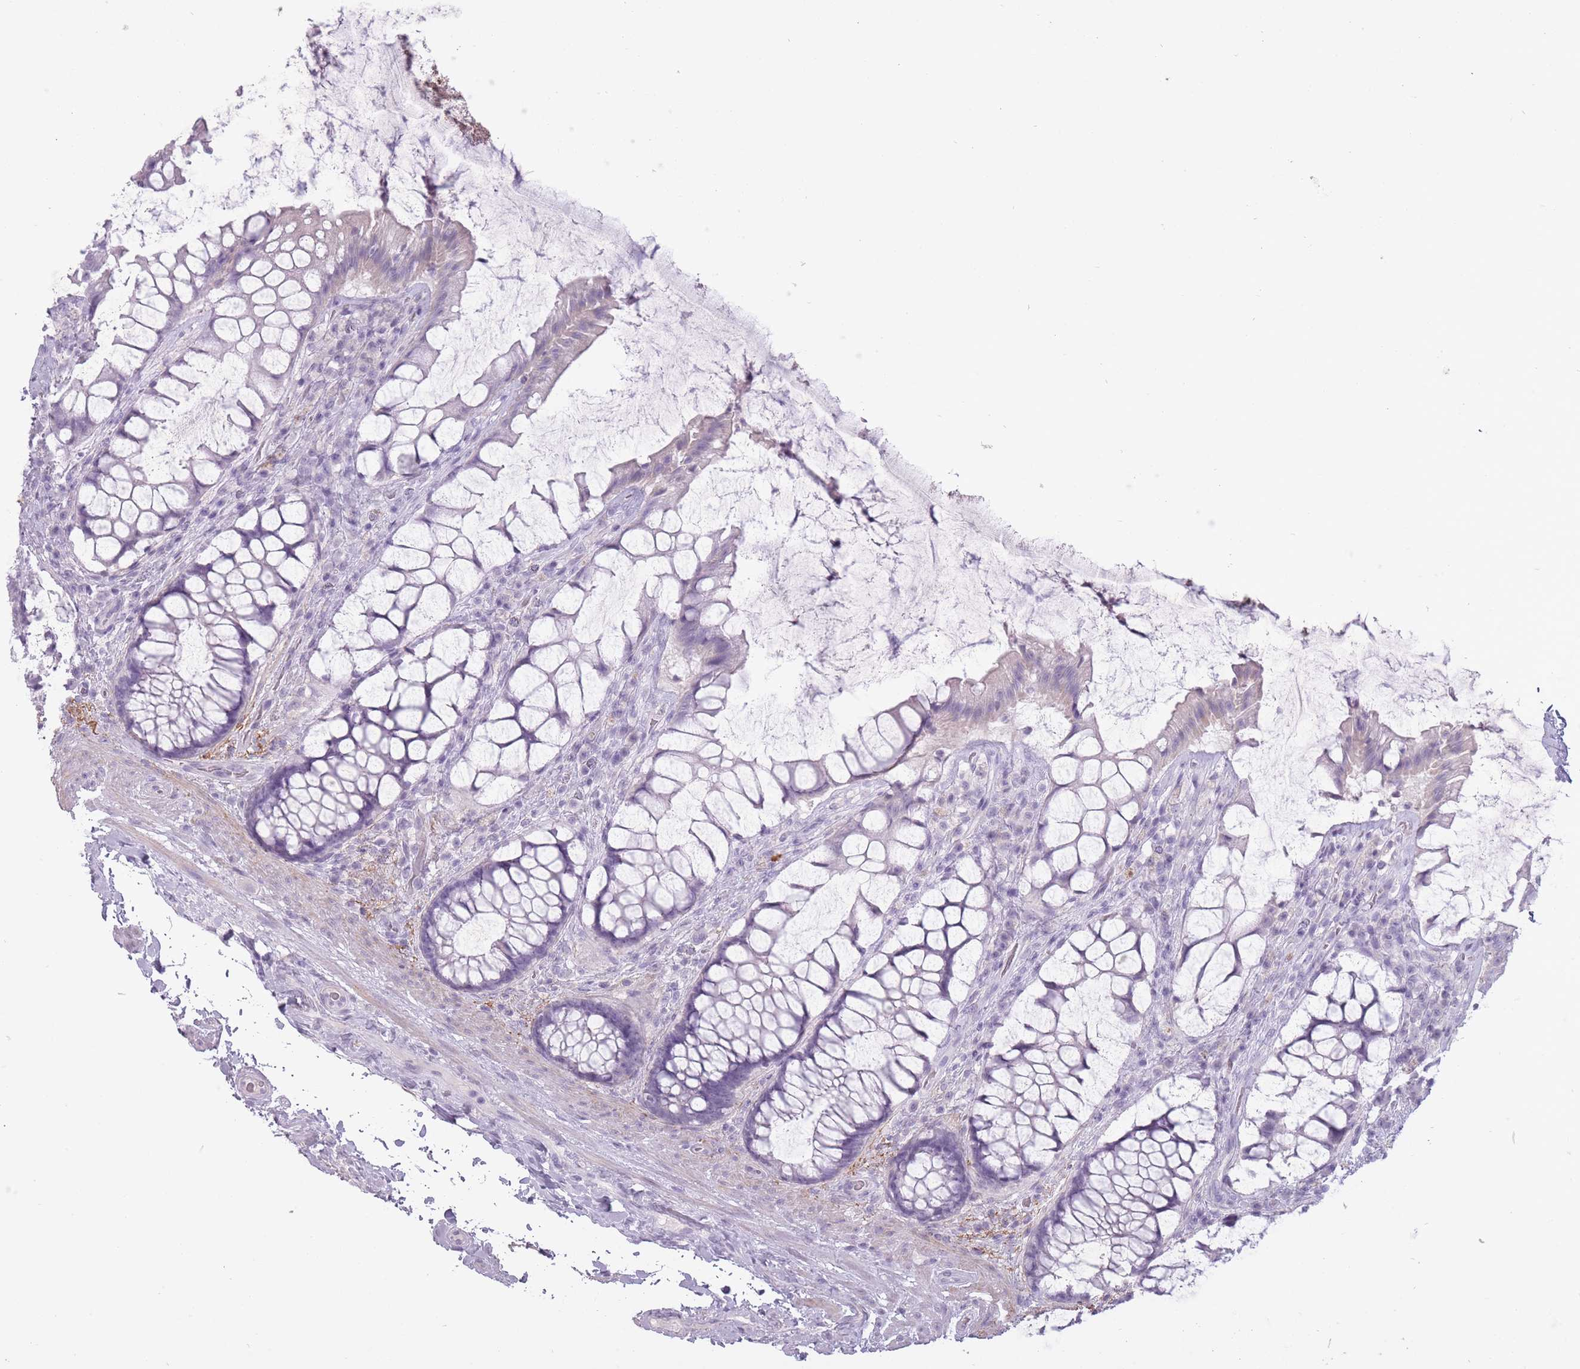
{"staining": {"intensity": "negative", "quantity": "none", "location": "none"}, "tissue": "rectum", "cell_type": "Glandular cells", "image_type": "normal", "snomed": [{"axis": "morphology", "description": "Normal tissue, NOS"}, {"axis": "topography", "description": "Rectum"}], "caption": "Rectum stained for a protein using immunohistochemistry (IHC) shows no staining glandular cells.", "gene": "RFX4", "patient": {"sex": "female", "age": 58}}